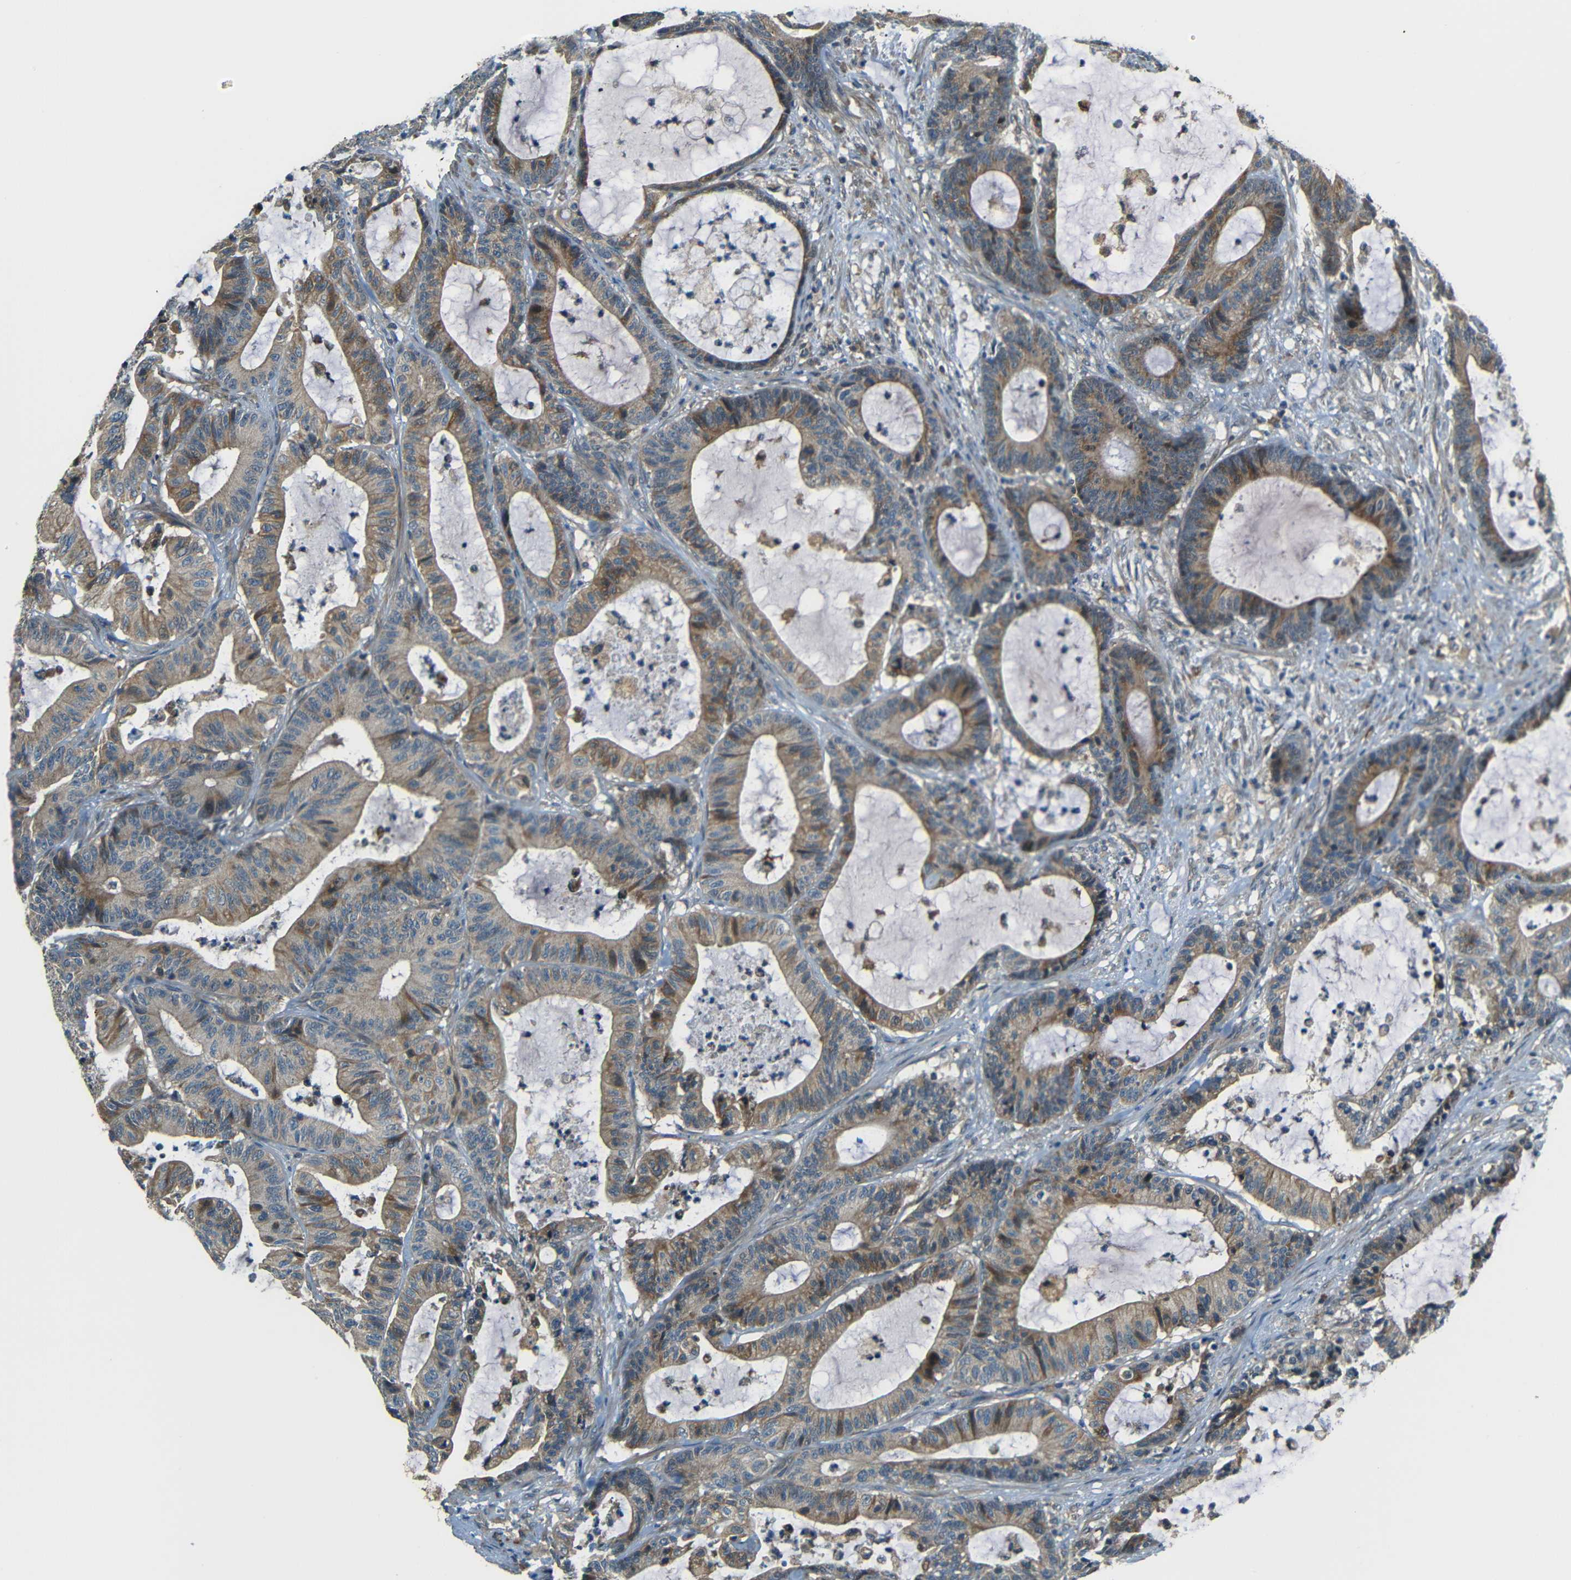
{"staining": {"intensity": "moderate", "quantity": ">75%", "location": "cytoplasmic/membranous"}, "tissue": "colorectal cancer", "cell_type": "Tumor cells", "image_type": "cancer", "snomed": [{"axis": "morphology", "description": "Adenocarcinoma, NOS"}, {"axis": "topography", "description": "Colon"}], "caption": "Tumor cells show medium levels of moderate cytoplasmic/membranous positivity in approximately >75% of cells in colorectal cancer.", "gene": "FNDC3A", "patient": {"sex": "female", "age": 84}}